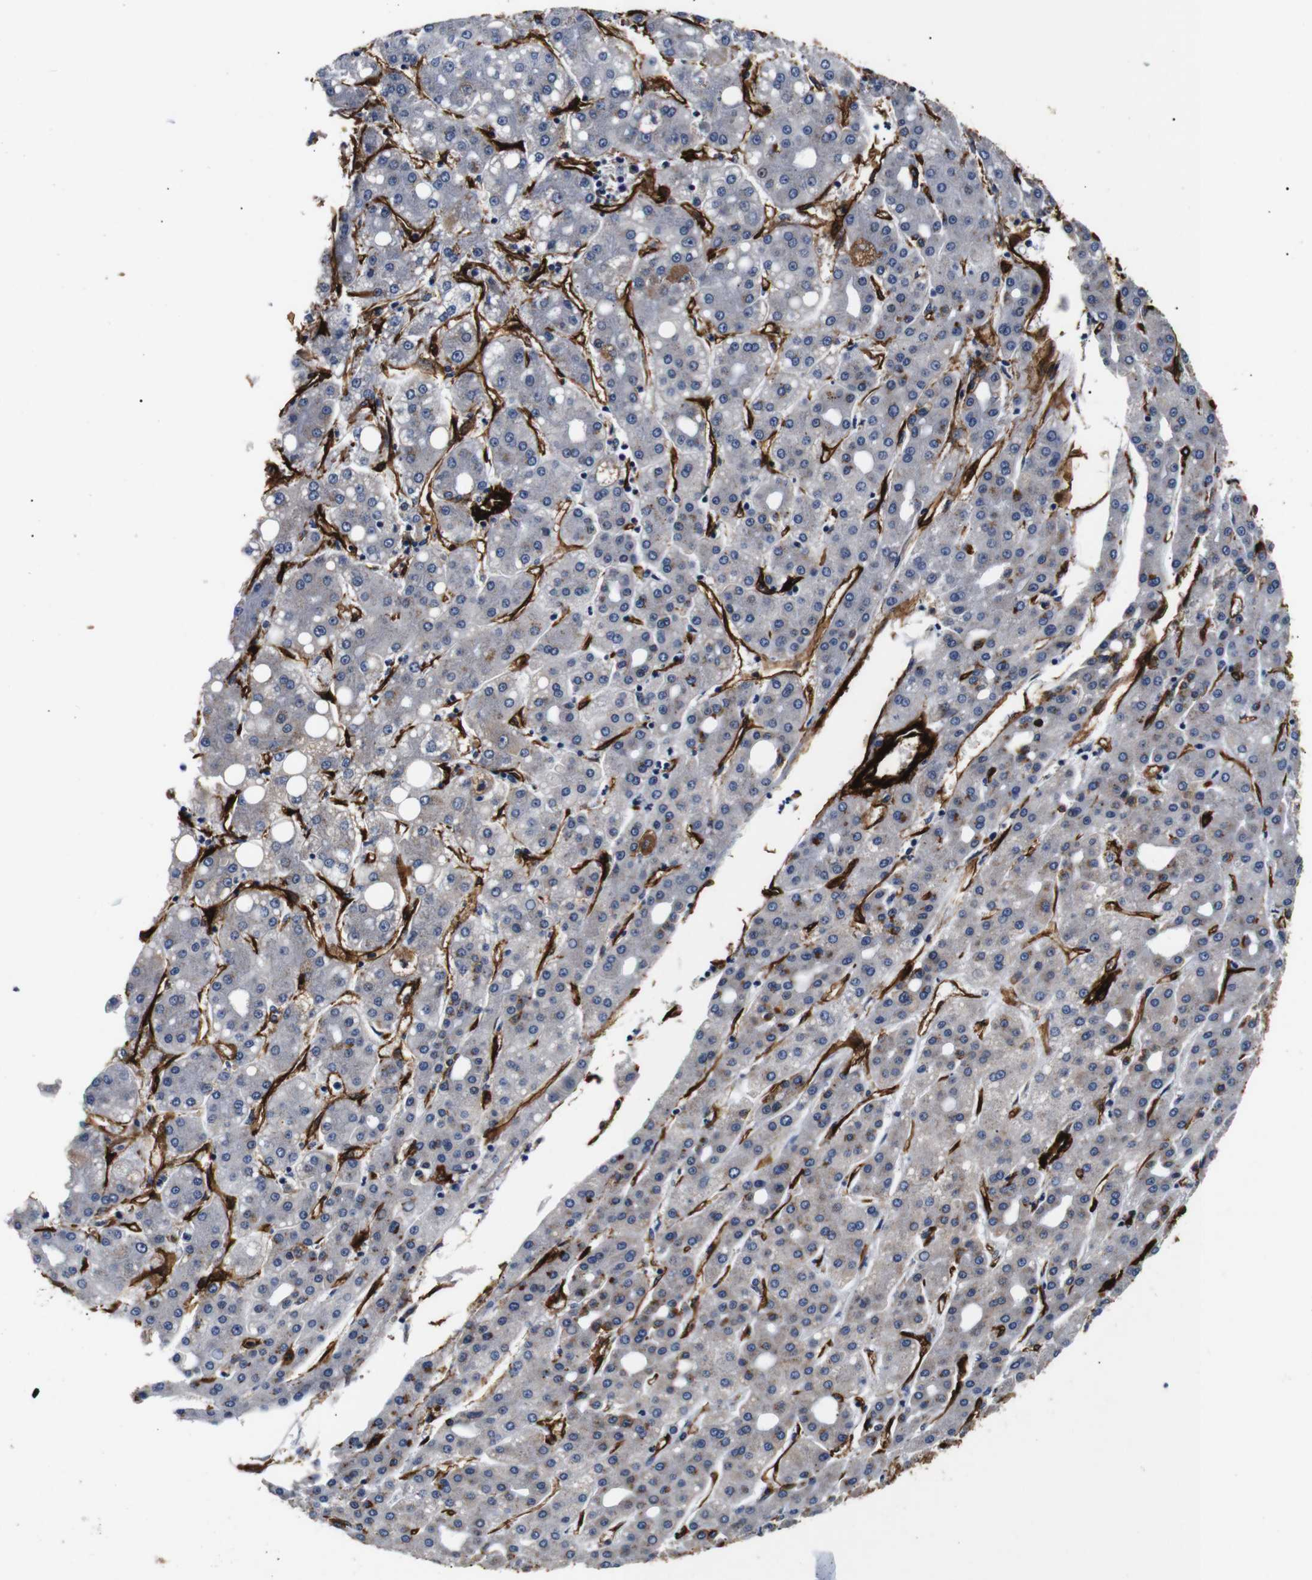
{"staining": {"intensity": "moderate", "quantity": "25%-75%", "location": "cytoplasmic/membranous"}, "tissue": "liver cancer", "cell_type": "Tumor cells", "image_type": "cancer", "snomed": [{"axis": "morphology", "description": "Carcinoma, Hepatocellular, NOS"}, {"axis": "topography", "description": "Liver"}], "caption": "Protein analysis of liver cancer tissue demonstrates moderate cytoplasmic/membranous positivity in about 25%-75% of tumor cells.", "gene": "CAV2", "patient": {"sex": "male", "age": 65}}